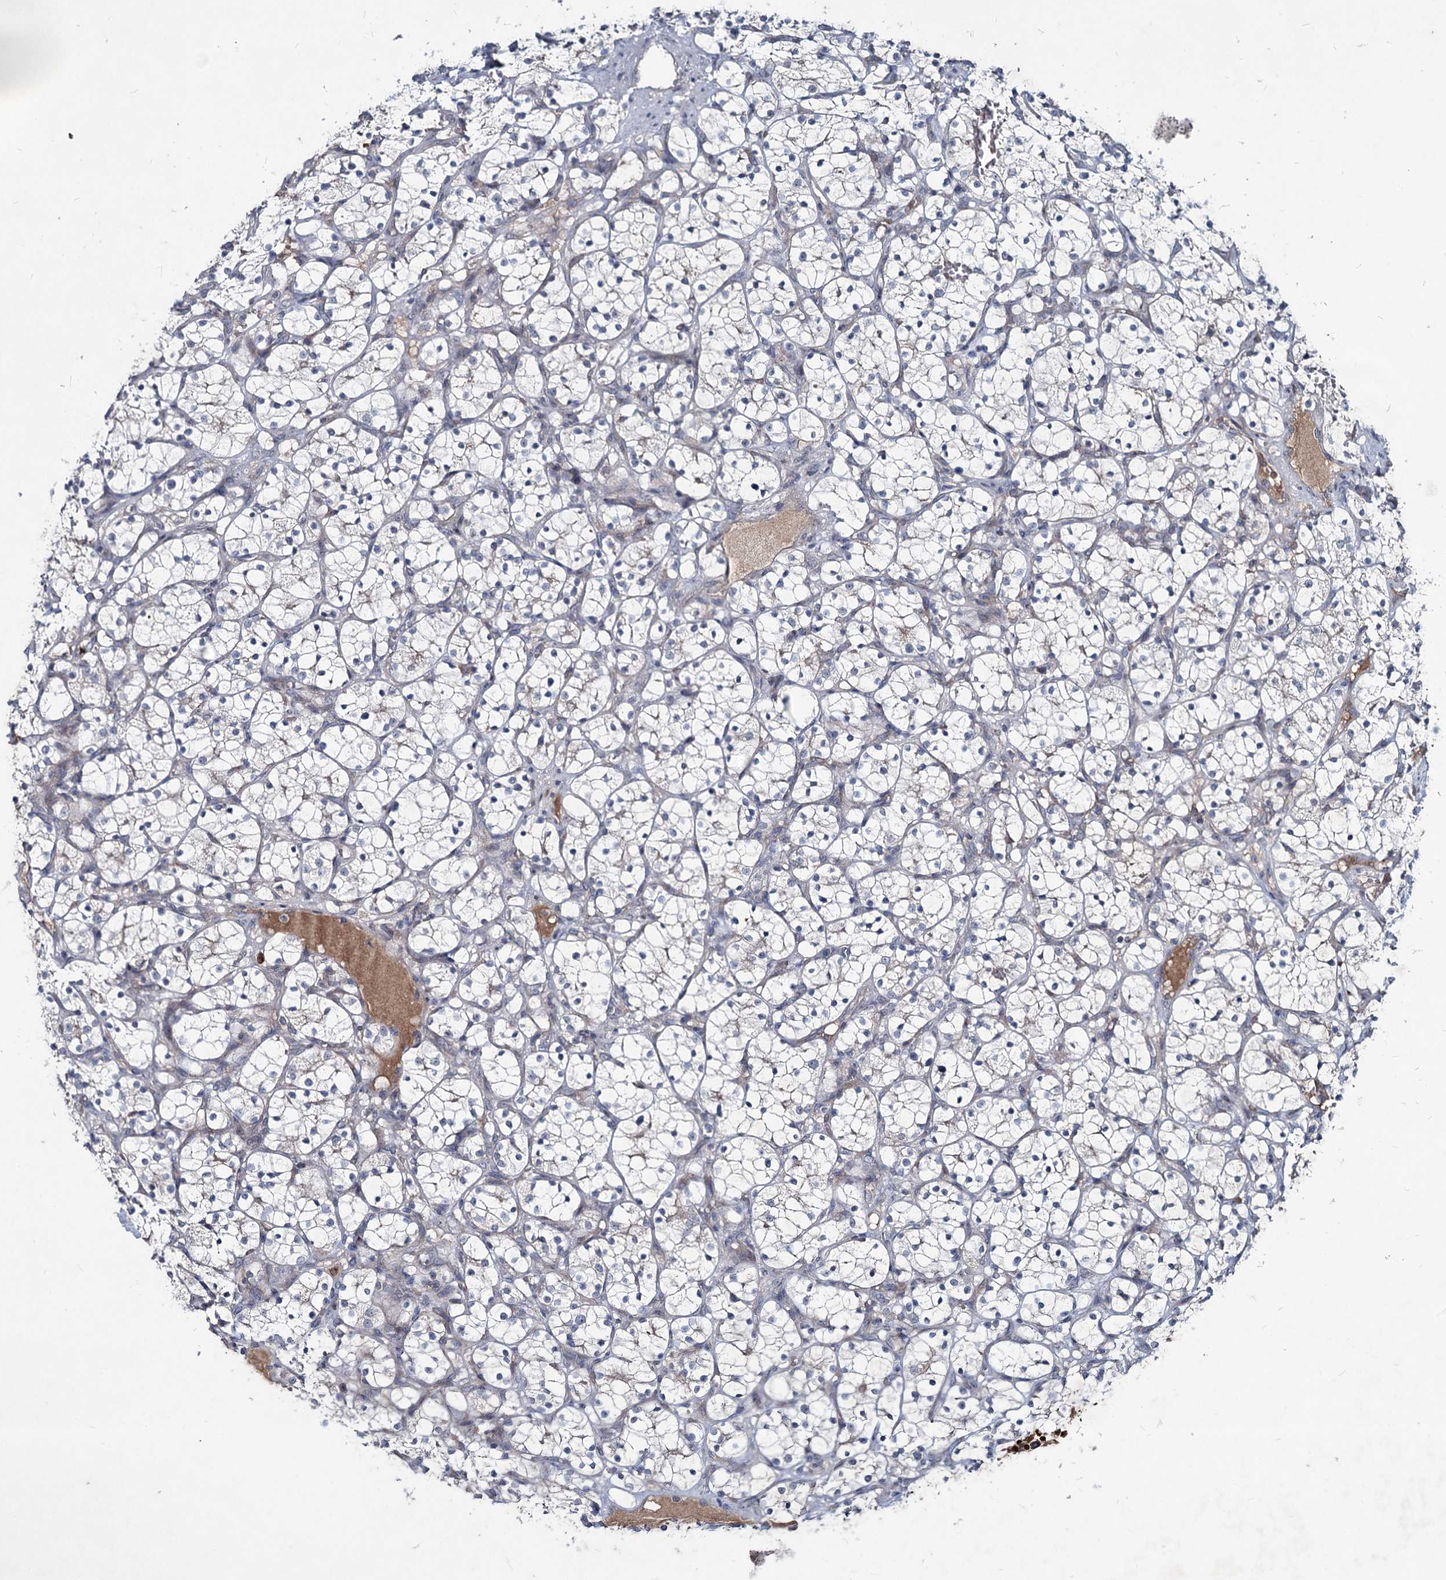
{"staining": {"intensity": "negative", "quantity": "none", "location": "none"}, "tissue": "renal cancer", "cell_type": "Tumor cells", "image_type": "cancer", "snomed": [{"axis": "morphology", "description": "Adenocarcinoma, NOS"}, {"axis": "topography", "description": "Kidney"}], "caption": "The immunohistochemistry (IHC) photomicrograph has no significant expression in tumor cells of renal adenocarcinoma tissue.", "gene": "RNF6", "patient": {"sex": "female", "age": 69}}